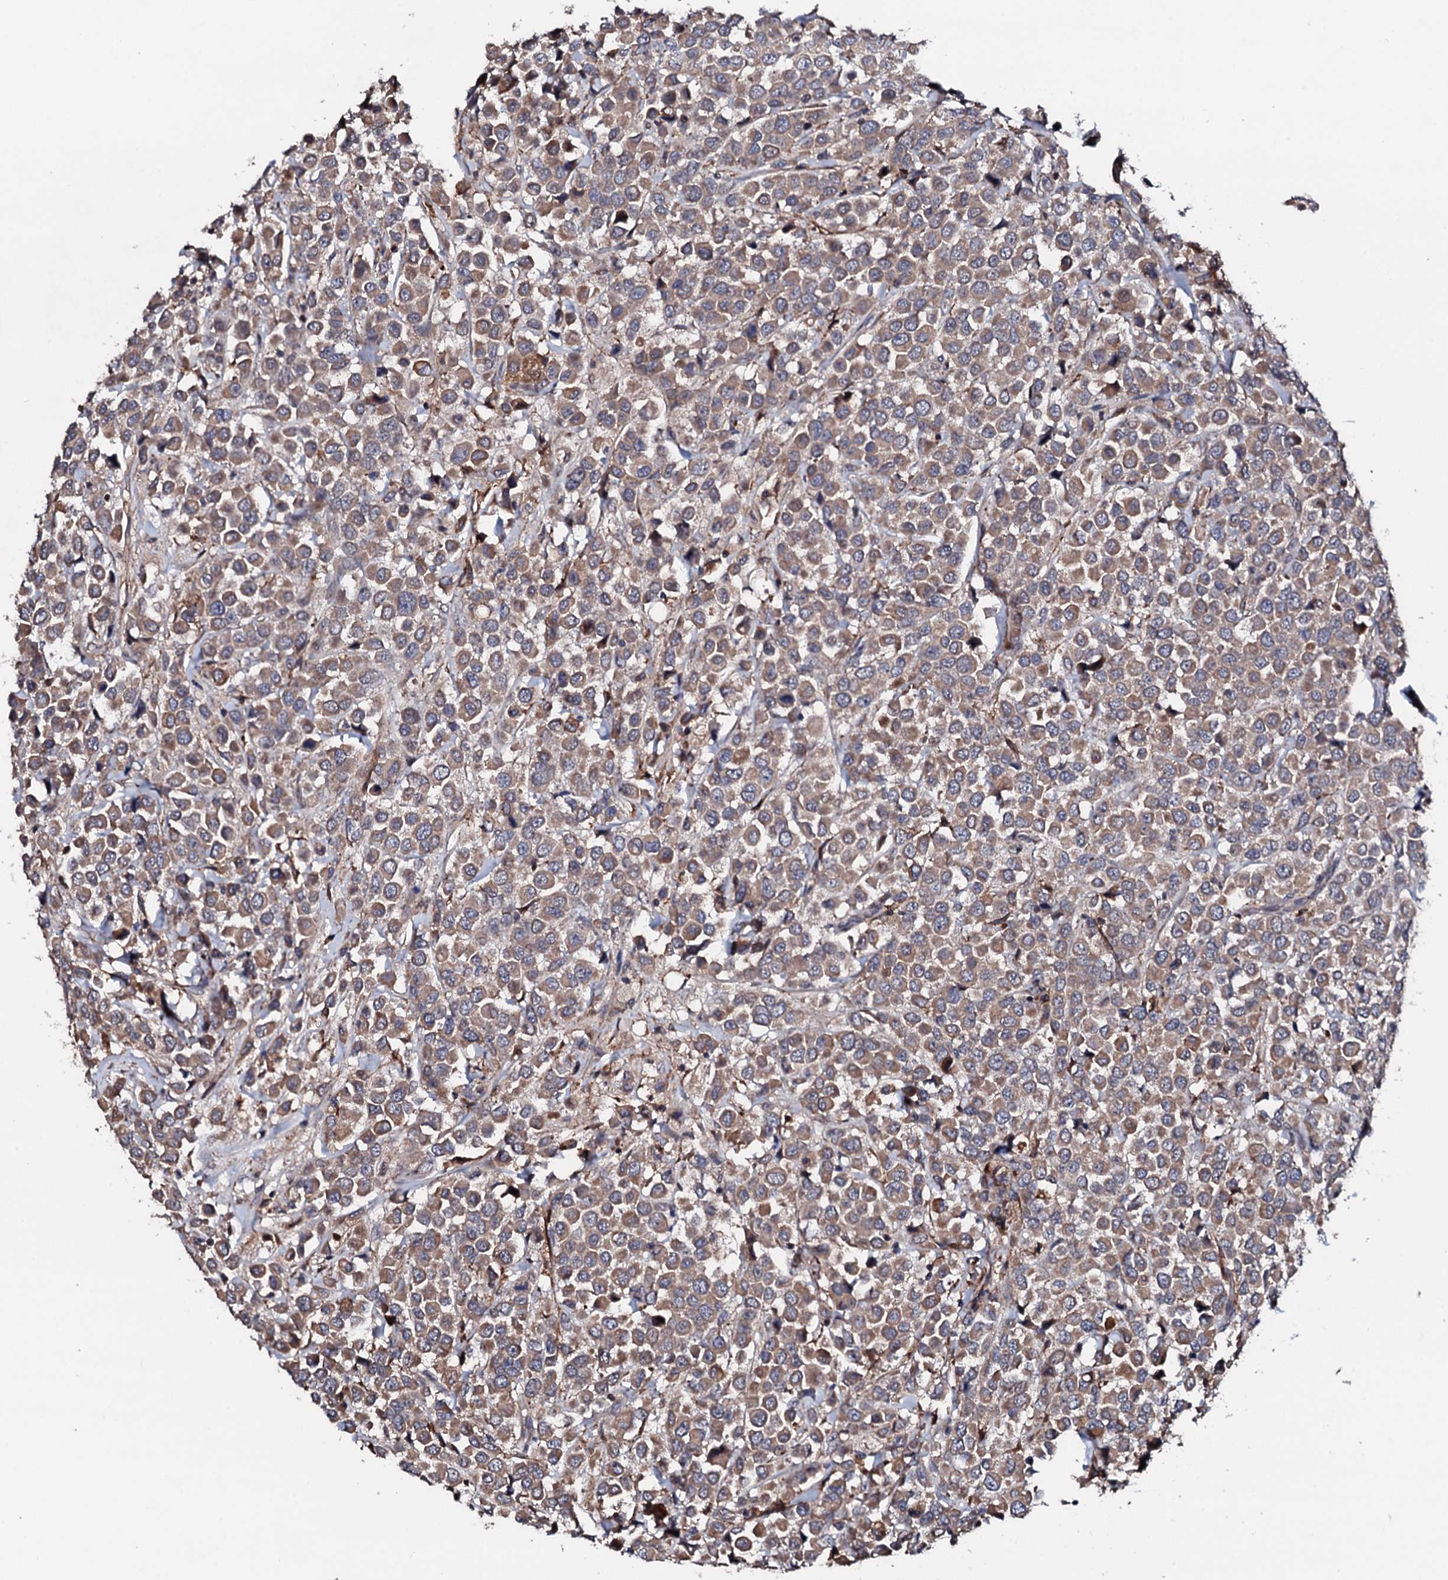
{"staining": {"intensity": "moderate", "quantity": ">75%", "location": "cytoplasmic/membranous"}, "tissue": "breast cancer", "cell_type": "Tumor cells", "image_type": "cancer", "snomed": [{"axis": "morphology", "description": "Duct carcinoma"}, {"axis": "topography", "description": "Breast"}], "caption": "Breast cancer was stained to show a protein in brown. There is medium levels of moderate cytoplasmic/membranous expression in about >75% of tumor cells. (DAB = brown stain, brightfield microscopy at high magnification).", "gene": "EDC3", "patient": {"sex": "female", "age": 61}}